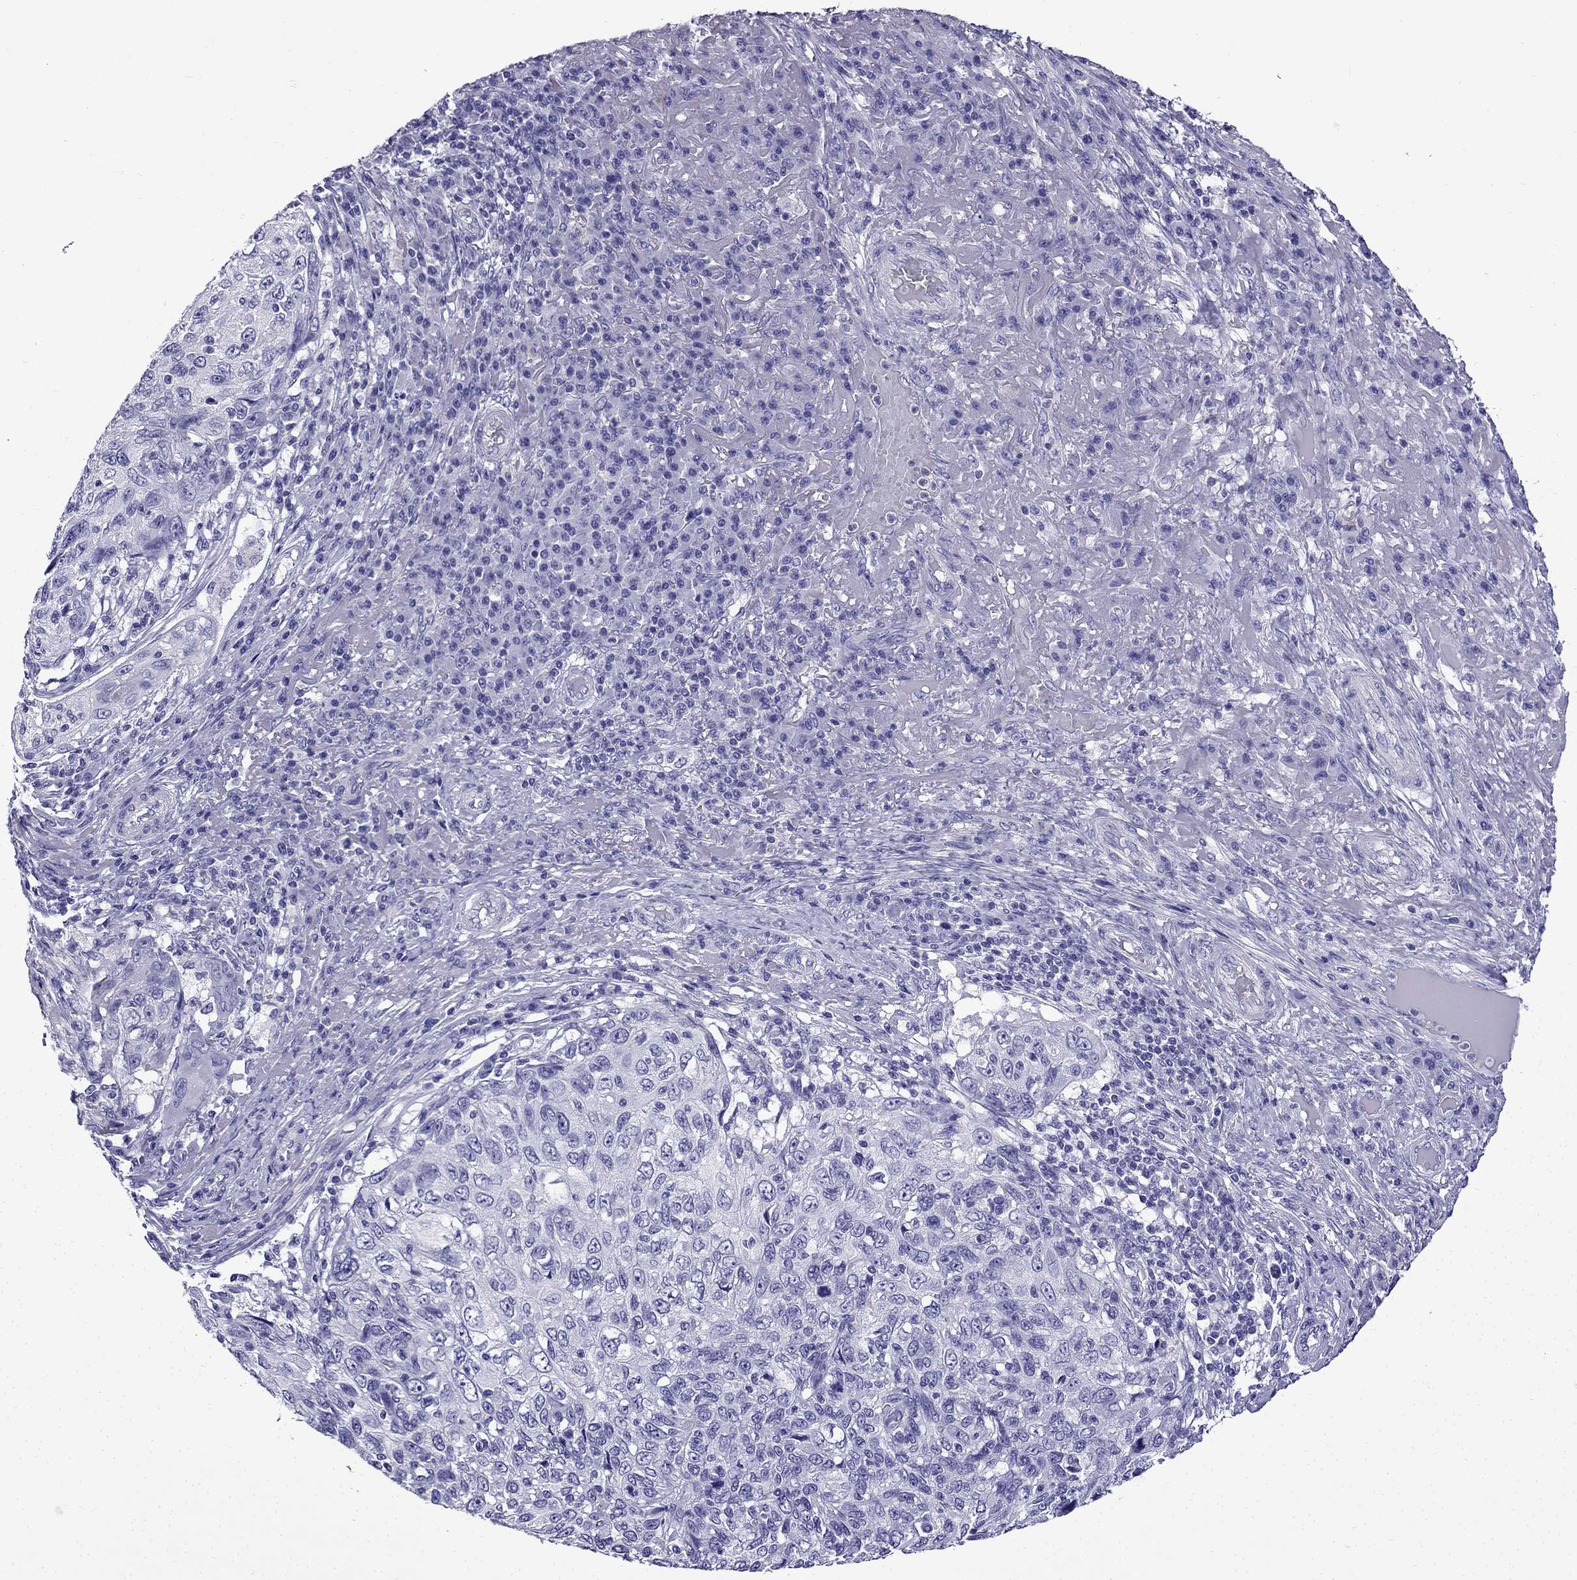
{"staining": {"intensity": "negative", "quantity": "none", "location": "none"}, "tissue": "skin cancer", "cell_type": "Tumor cells", "image_type": "cancer", "snomed": [{"axis": "morphology", "description": "Squamous cell carcinoma, NOS"}, {"axis": "topography", "description": "Skin"}], "caption": "Immunohistochemistry (IHC) histopathology image of neoplastic tissue: human skin squamous cell carcinoma stained with DAB demonstrates no significant protein staining in tumor cells.", "gene": "ERC2", "patient": {"sex": "male", "age": 92}}